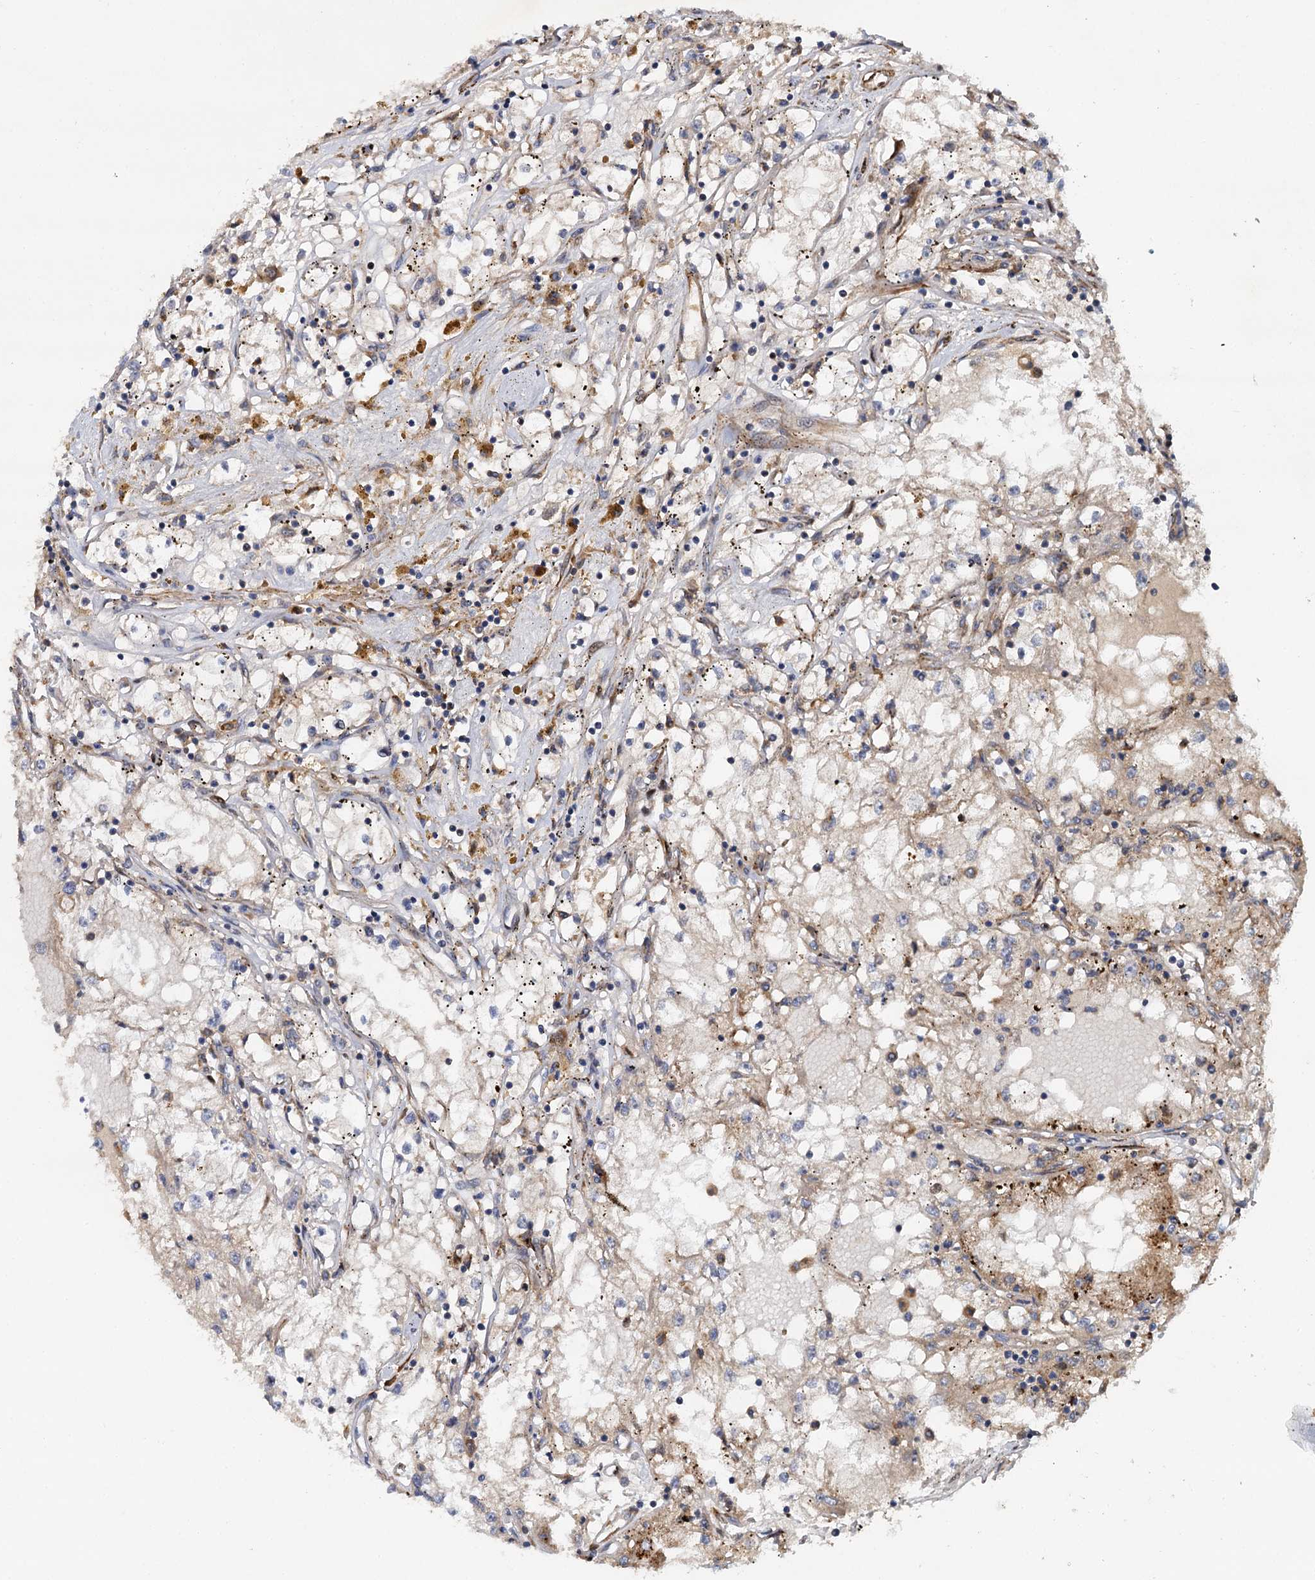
{"staining": {"intensity": "weak", "quantity": "<25%", "location": "cytoplasmic/membranous"}, "tissue": "renal cancer", "cell_type": "Tumor cells", "image_type": "cancer", "snomed": [{"axis": "morphology", "description": "Adenocarcinoma, NOS"}, {"axis": "topography", "description": "Kidney"}], "caption": "The photomicrograph reveals no significant positivity in tumor cells of renal cancer (adenocarcinoma).", "gene": "ISM2", "patient": {"sex": "male", "age": 56}}